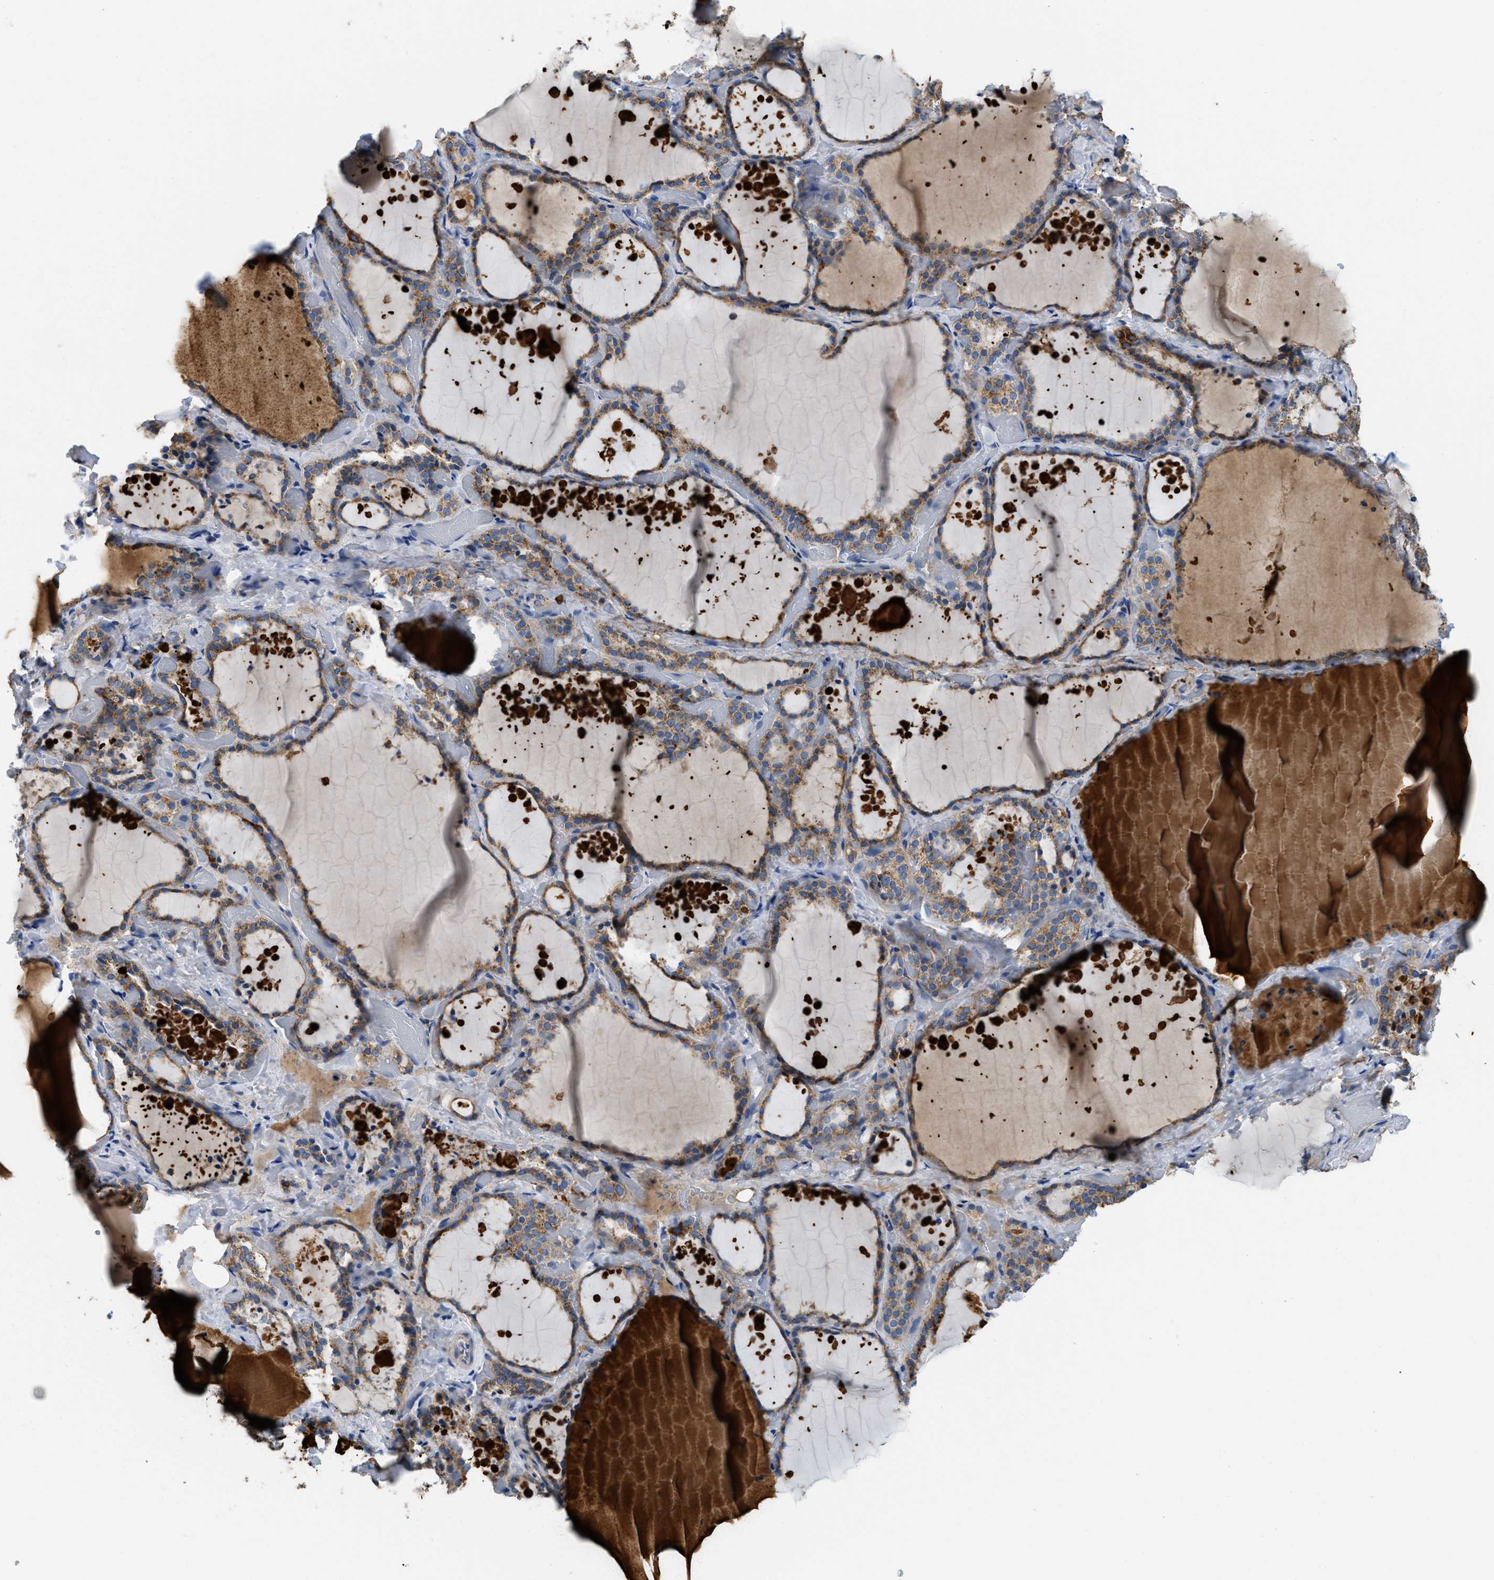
{"staining": {"intensity": "weak", "quantity": ">75%", "location": "cytoplasmic/membranous"}, "tissue": "thyroid gland", "cell_type": "Glandular cells", "image_type": "normal", "snomed": [{"axis": "morphology", "description": "Normal tissue, NOS"}, {"axis": "topography", "description": "Thyroid gland"}], "caption": "Immunohistochemical staining of normal thyroid gland demonstrates low levels of weak cytoplasmic/membranous staining in approximately >75% of glandular cells. The protein of interest is shown in brown color, while the nuclei are stained blue.", "gene": "SLC25A13", "patient": {"sex": "female", "age": 44}}